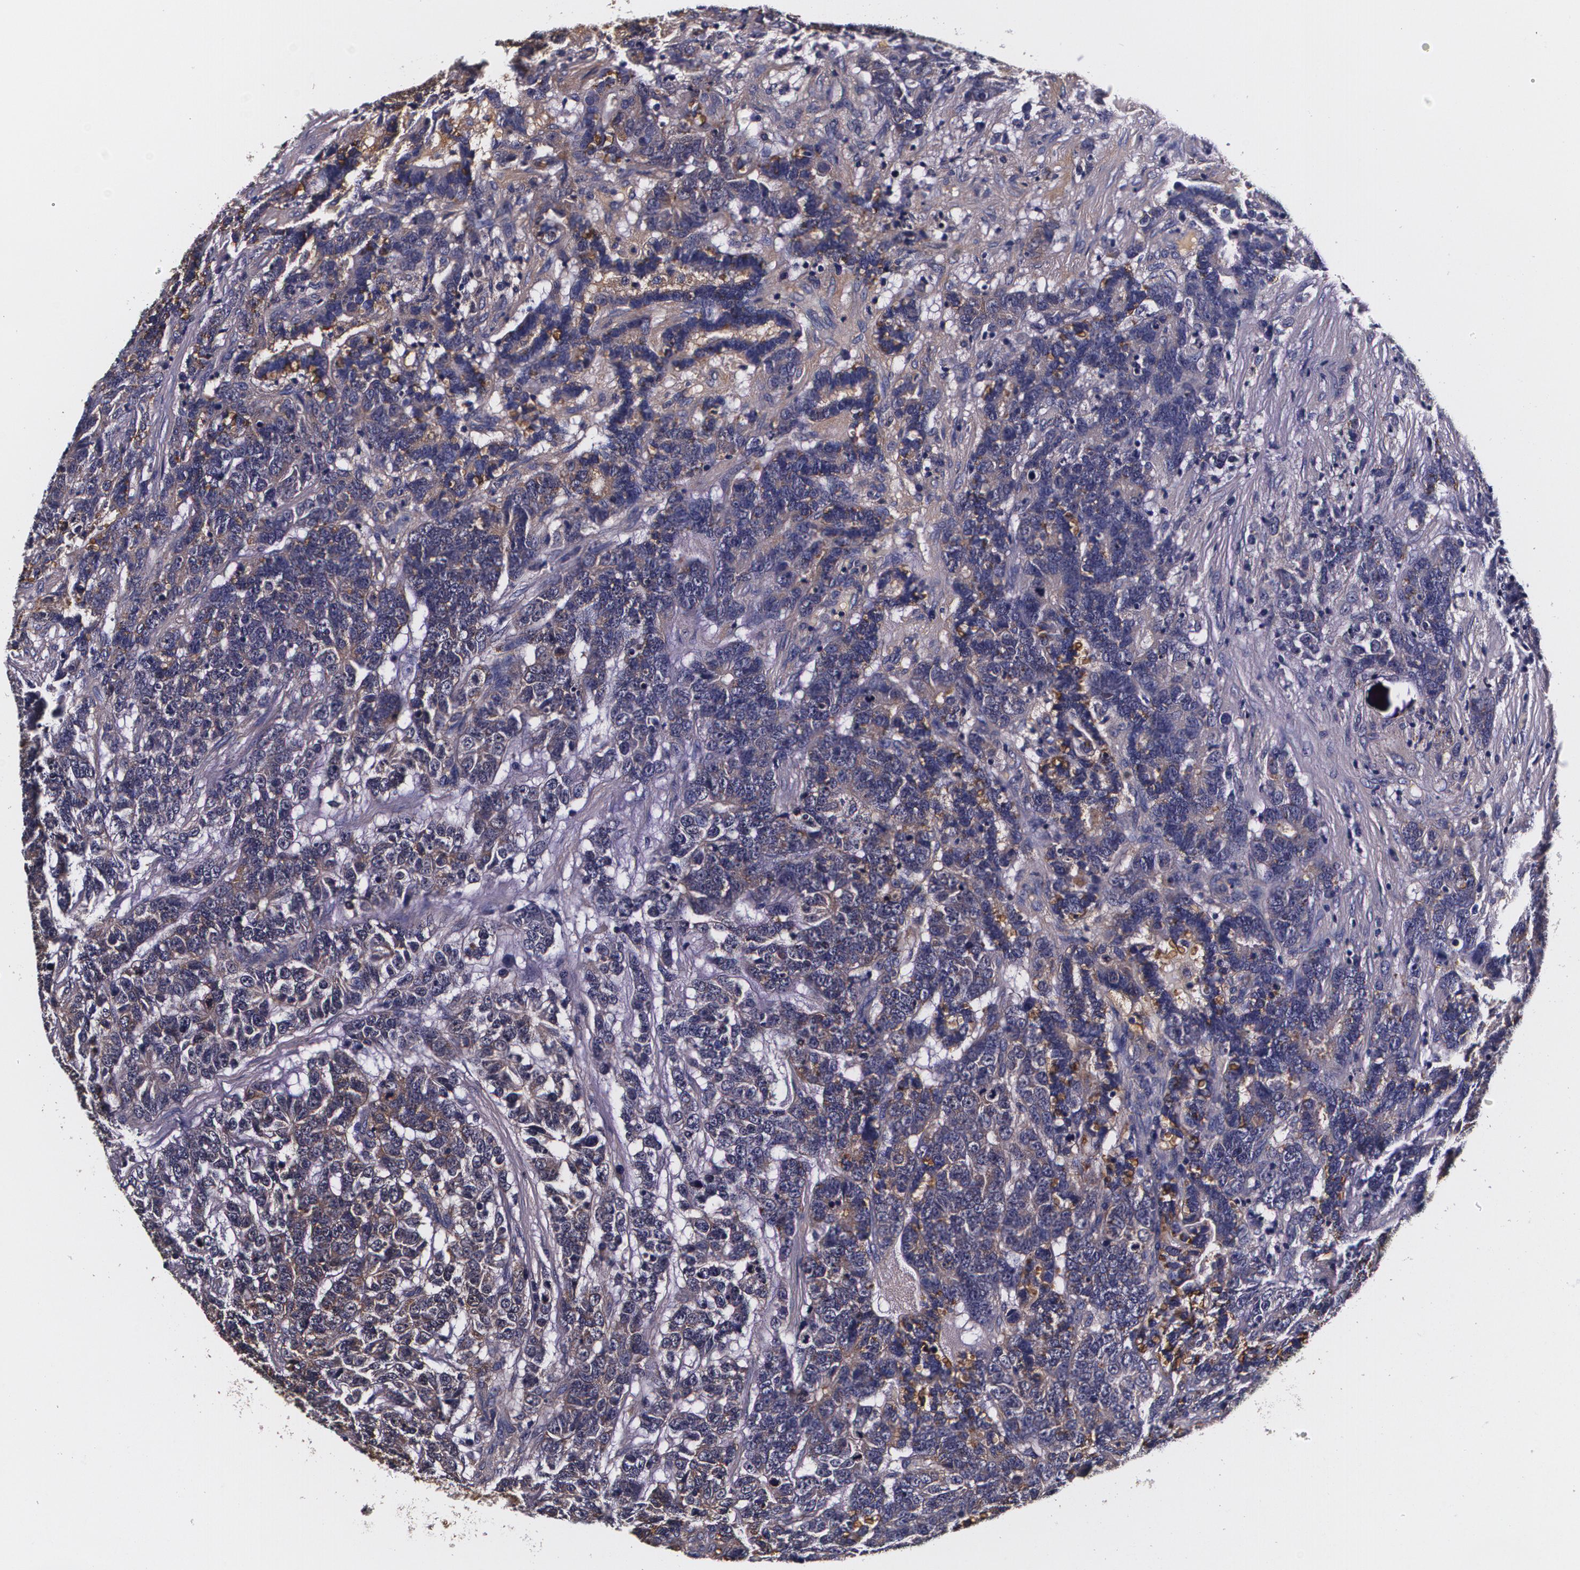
{"staining": {"intensity": "moderate", "quantity": "<25%", "location": "cytoplasmic/membranous"}, "tissue": "testis cancer", "cell_type": "Tumor cells", "image_type": "cancer", "snomed": [{"axis": "morphology", "description": "Carcinoma, Embryonal, NOS"}, {"axis": "topography", "description": "Testis"}], "caption": "A high-resolution photomicrograph shows IHC staining of testis cancer, which demonstrates moderate cytoplasmic/membranous expression in approximately <25% of tumor cells.", "gene": "TTR", "patient": {"sex": "male", "age": 26}}